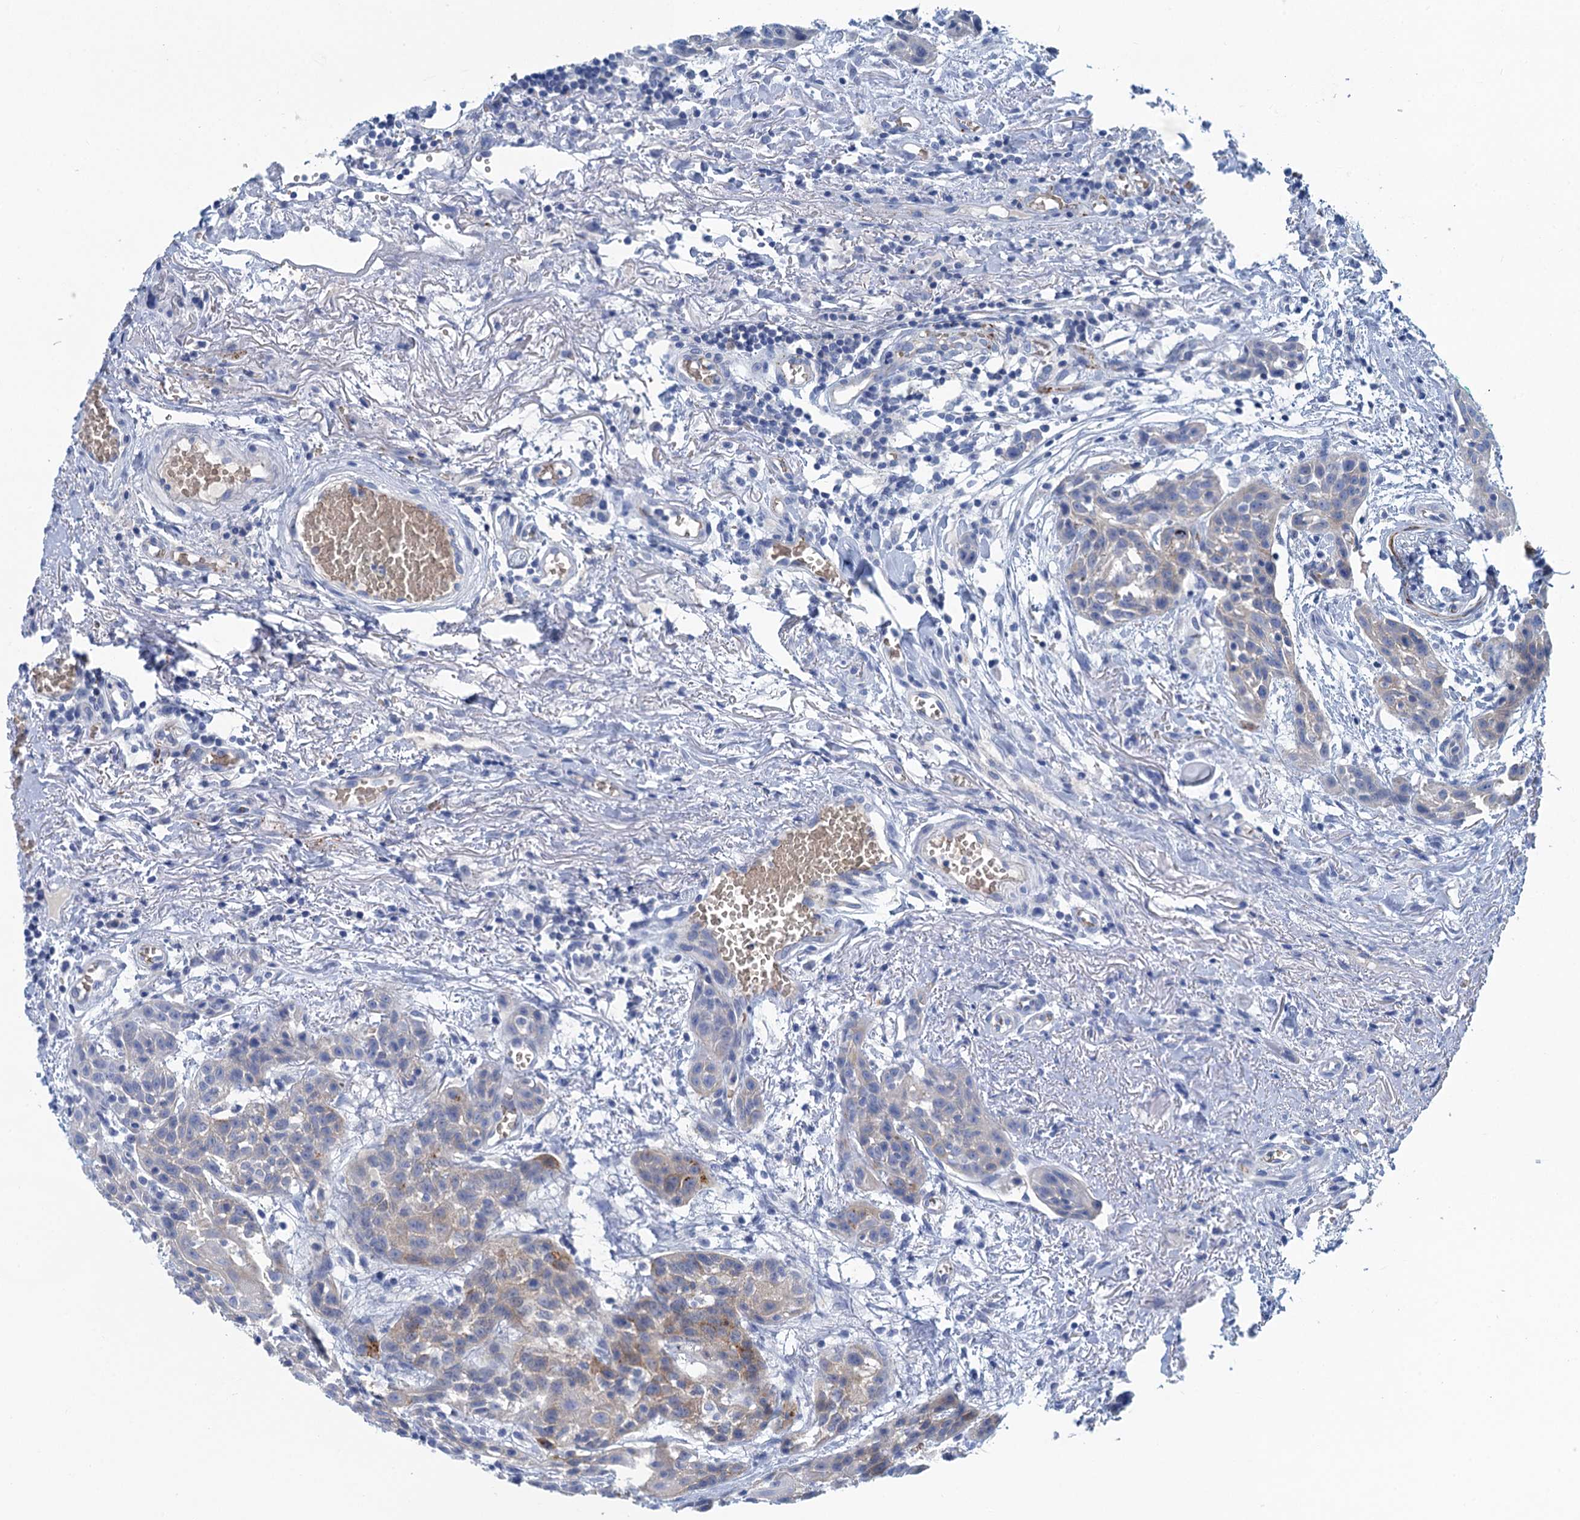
{"staining": {"intensity": "weak", "quantity": "<25%", "location": "cytoplasmic/membranous"}, "tissue": "head and neck cancer", "cell_type": "Tumor cells", "image_type": "cancer", "snomed": [{"axis": "morphology", "description": "Squamous cell carcinoma, NOS"}, {"axis": "topography", "description": "Oral tissue"}, {"axis": "topography", "description": "Head-Neck"}], "caption": "High power microscopy photomicrograph of an immunohistochemistry (IHC) photomicrograph of head and neck cancer (squamous cell carcinoma), revealing no significant expression in tumor cells.", "gene": "MYADML2", "patient": {"sex": "female", "age": 50}}